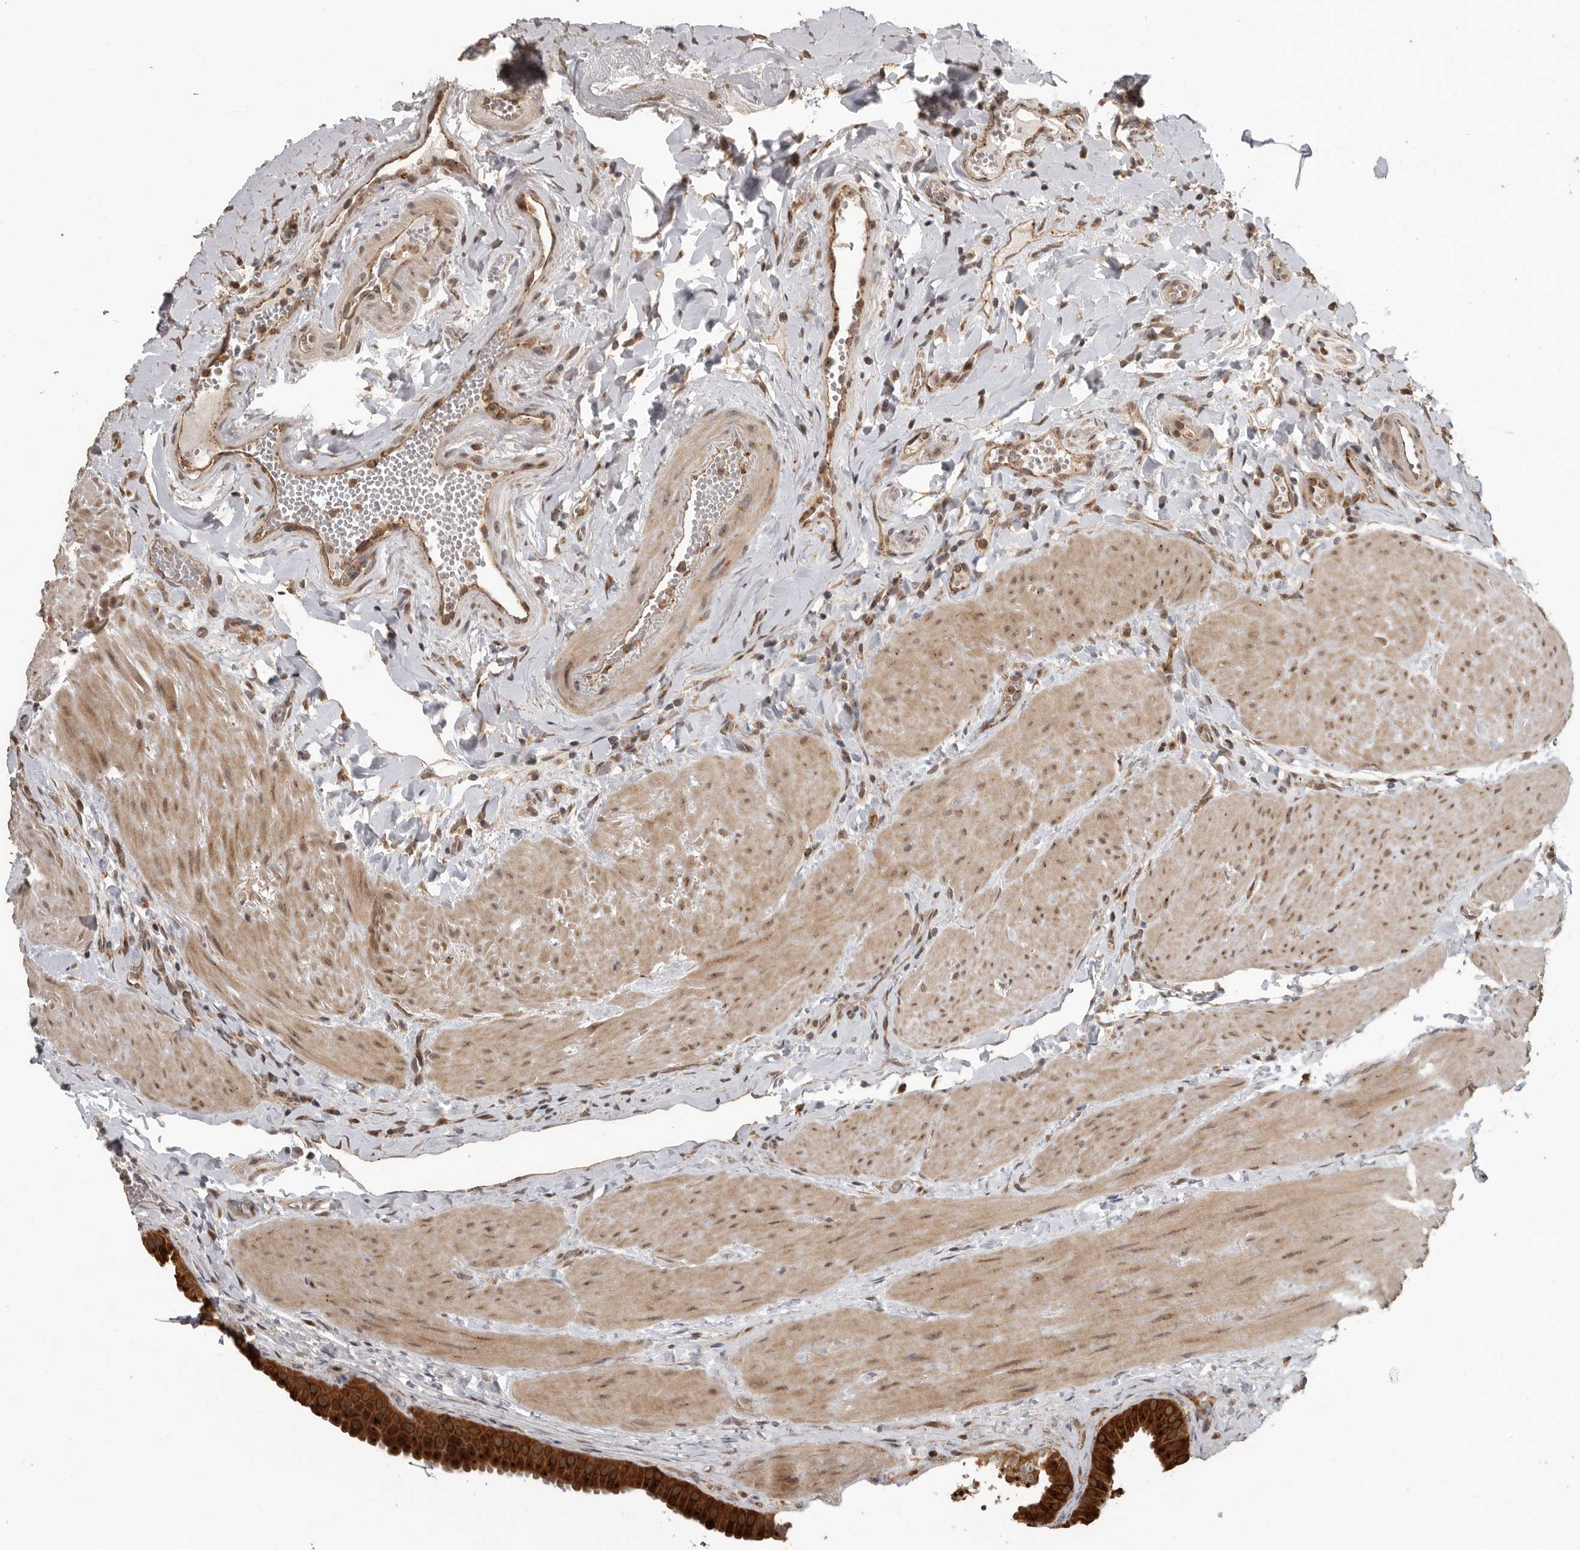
{"staining": {"intensity": "strong", "quantity": ">75%", "location": "cytoplasmic/membranous"}, "tissue": "gallbladder", "cell_type": "Glandular cells", "image_type": "normal", "snomed": [{"axis": "morphology", "description": "Normal tissue, NOS"}, {"axis": "topography", "description": "Gallbladder"}], "caption": "Immunohistochemical staining of benign gallbladder displays >75% levels of strong cytoplasmic/membranous protein staining in about >75% of glandular cells. (Brightfield microscopy of DAB IHC at high magnification).", "gene": "CEP350", "patient": {"sex": "male", "age": 55}}